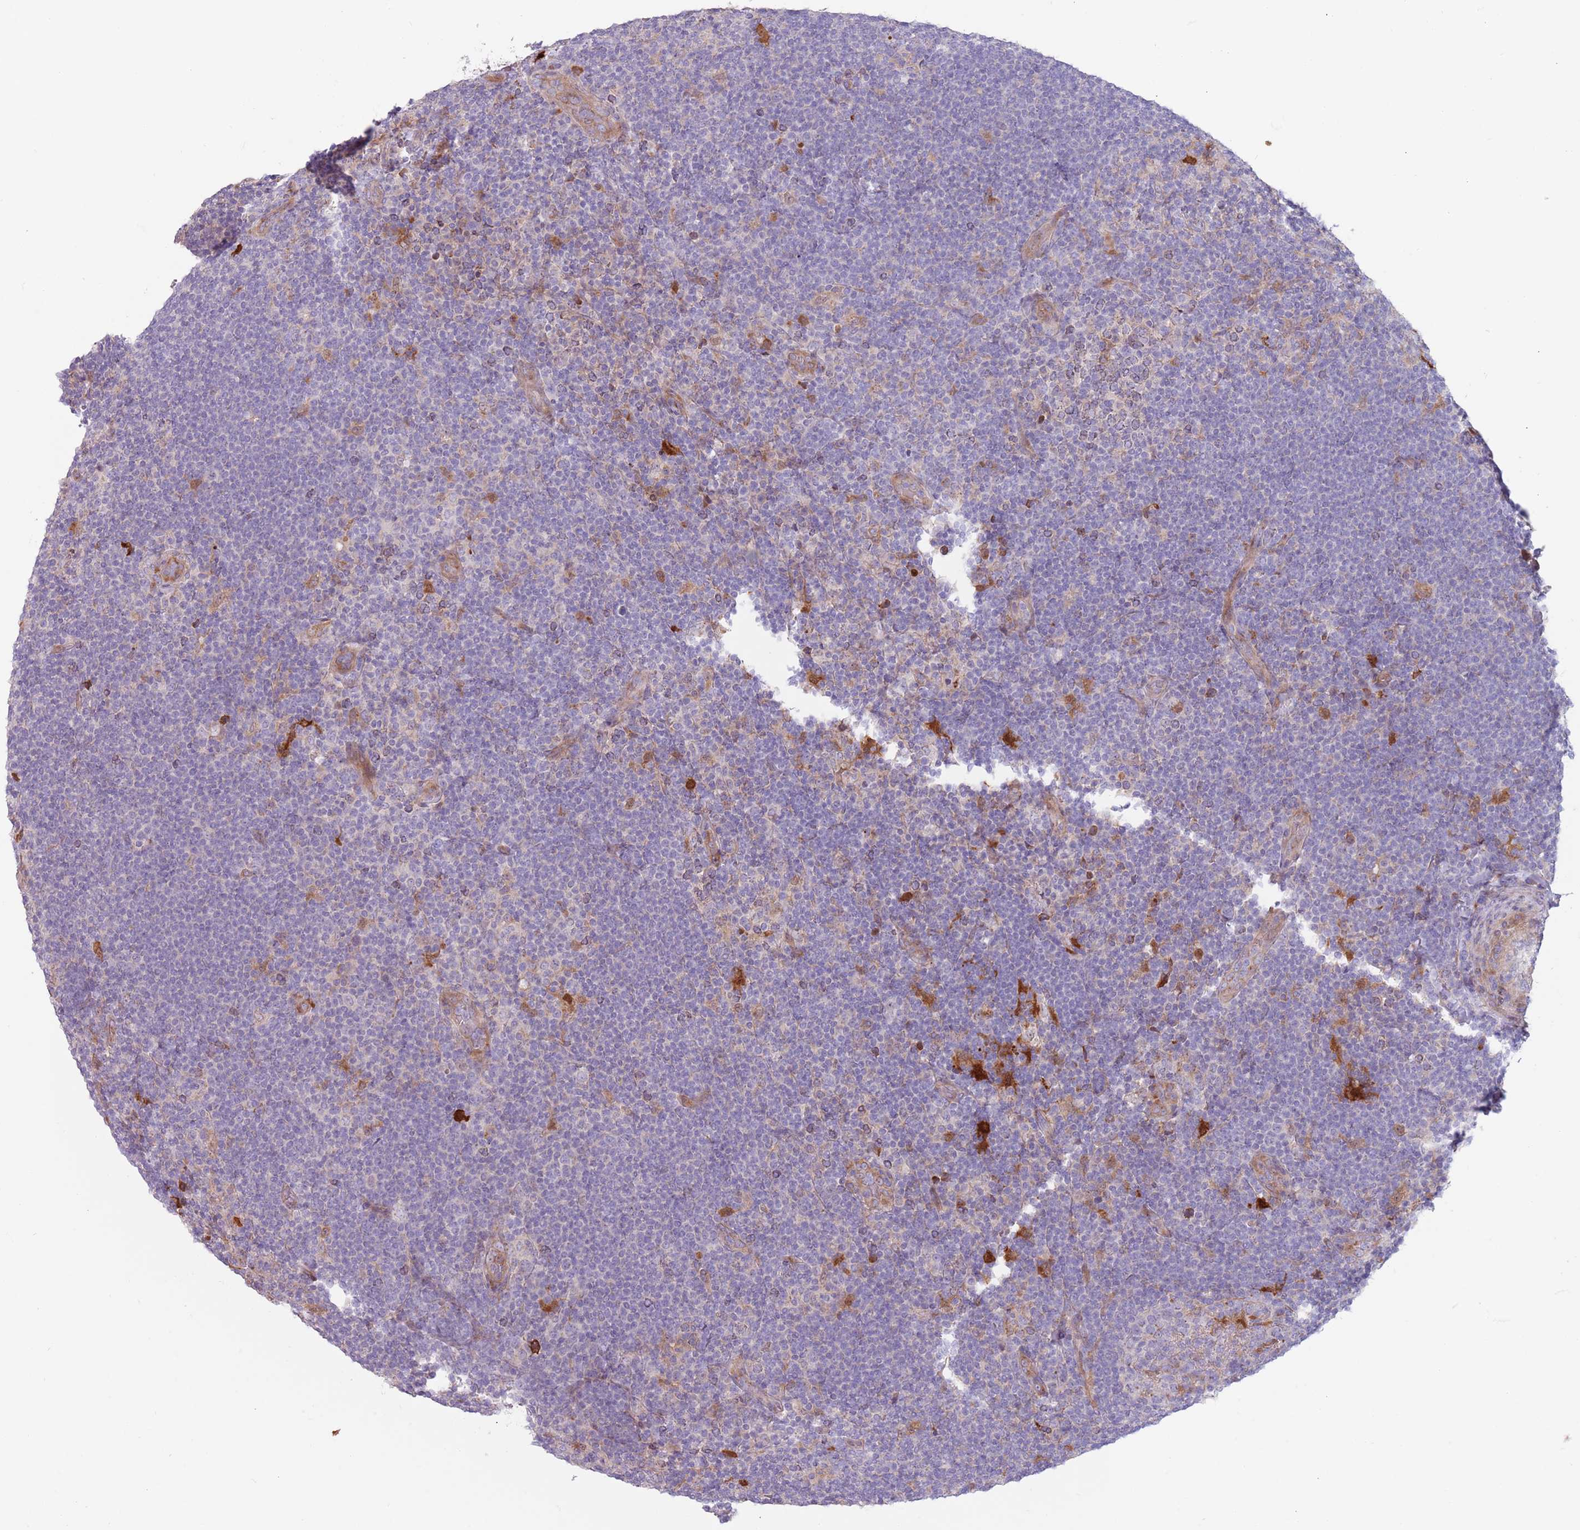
{"staining": {"intensity": "moderate", "quantity": "25%-75%", "location": "cytoplasmic/membranous,nuclear"}, "tissue": "lymphoma", "cell_type": "Tumor cells", "image_type": "cancer", "snomed": [{"axis": "morphology", "description": "Hodgkin's disease, NOS"}, {"axis": "topography", "description": "Lymph node"}], "caption": "A brown stain highlights moderate cytoplasmic/membranous and nuclear expression of a protein in human lymphoma tumor cells.", "gene": "CCDC150", "patient": {"sex": "female", "age": 57}}